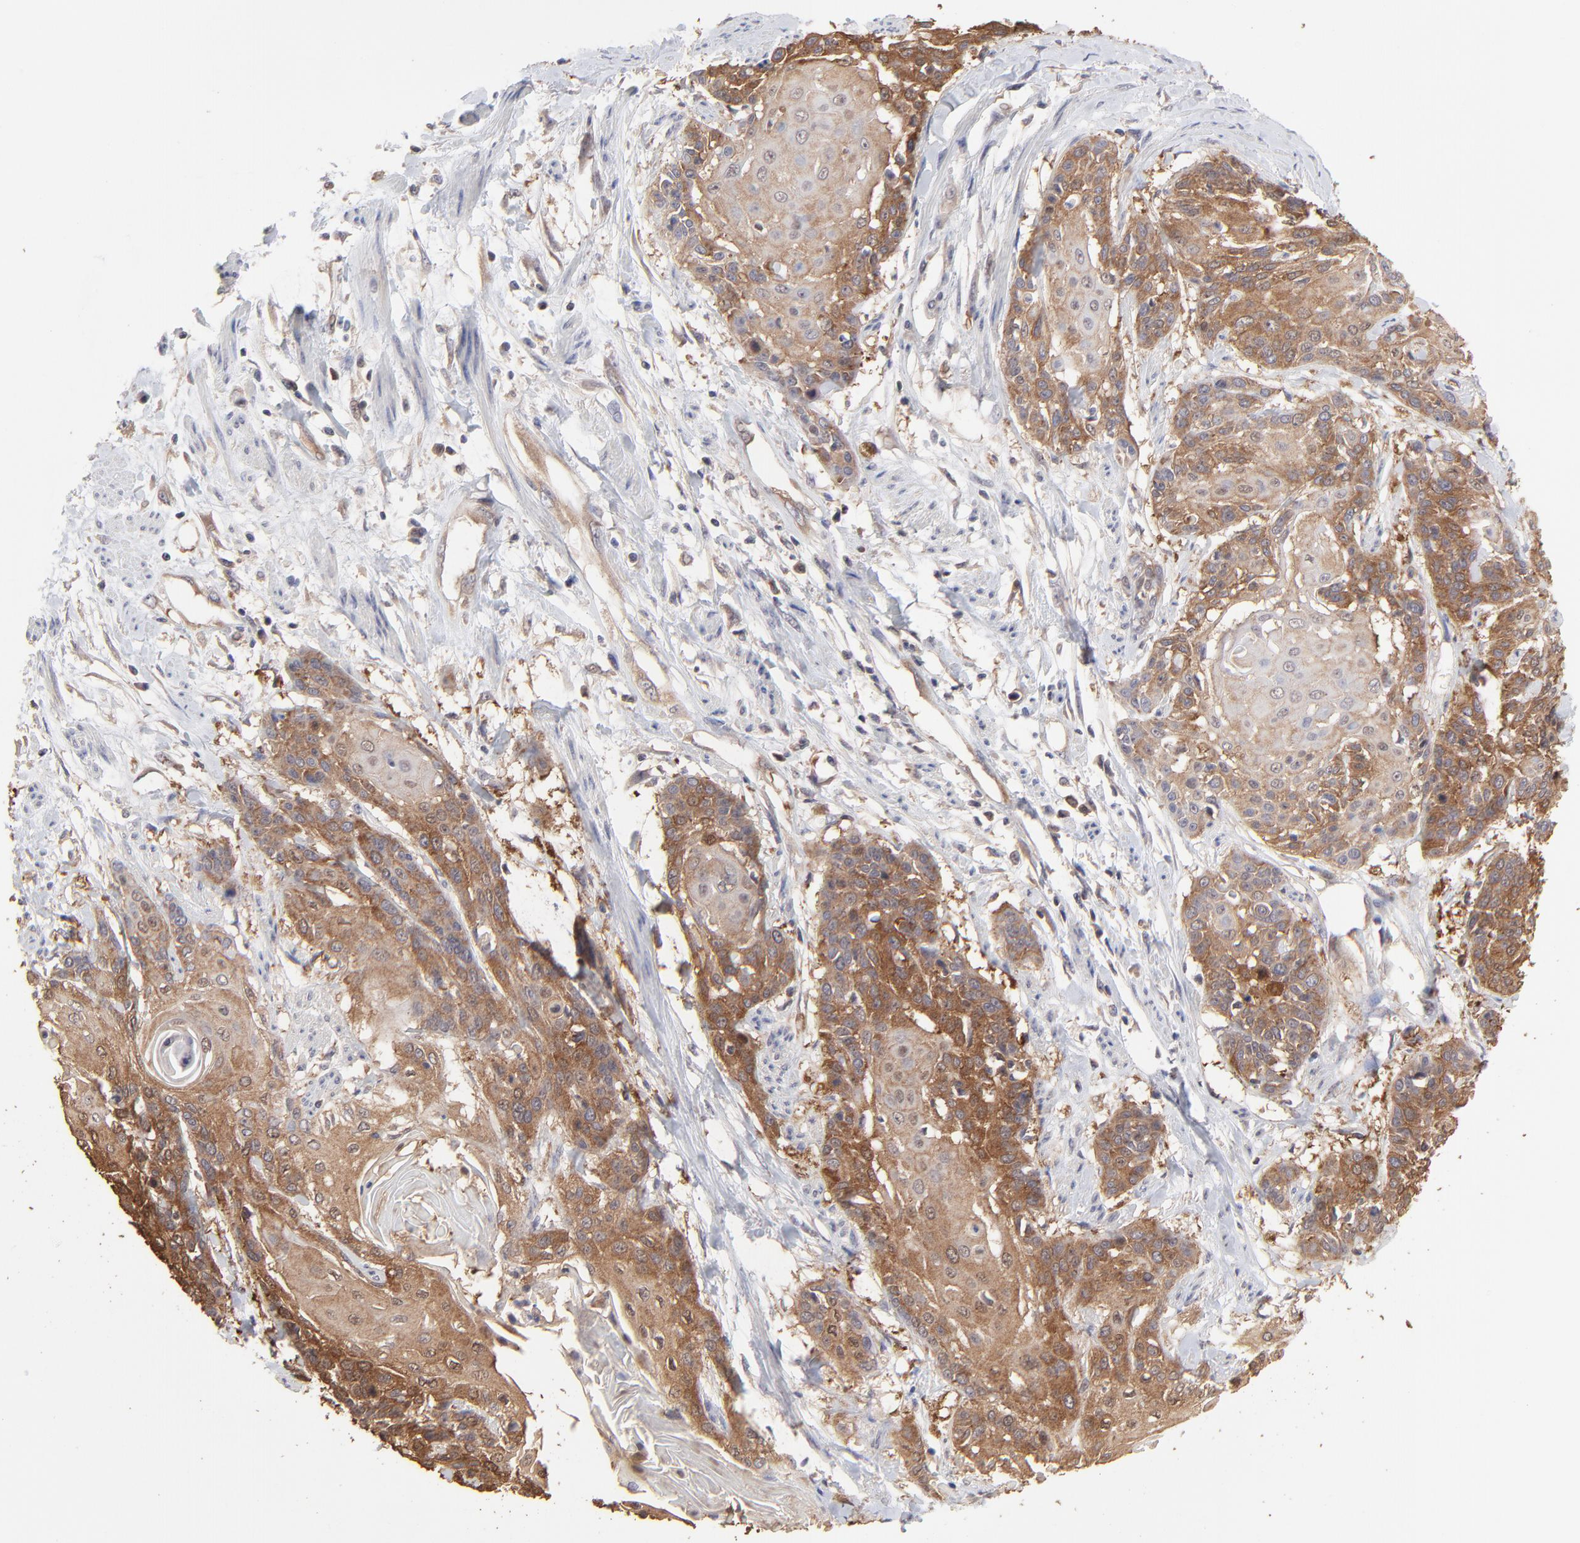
{"staining": {"intensity": "moderate", "quantity": "25%-75%", "location": "cytoplasmic/membranous"}, "tissue": "cervical cancer", "cell_type": "Tumor cells", "image_type": "cancer", "snomed": [{"axis": "morphology", "description": "Squamous cell carcinoma, NOS"}, {"axis": "topography", "description": "Cervix"}], "caption": "Immunohistochemical staining of cervical squamous cell carcinoma demonstrates medium levels of moderate cytoplasmic/membranous positivity in about 25%-75% of tumor cells.", "gene": "GART", "patient": {"sex": "female", "age": 57}}